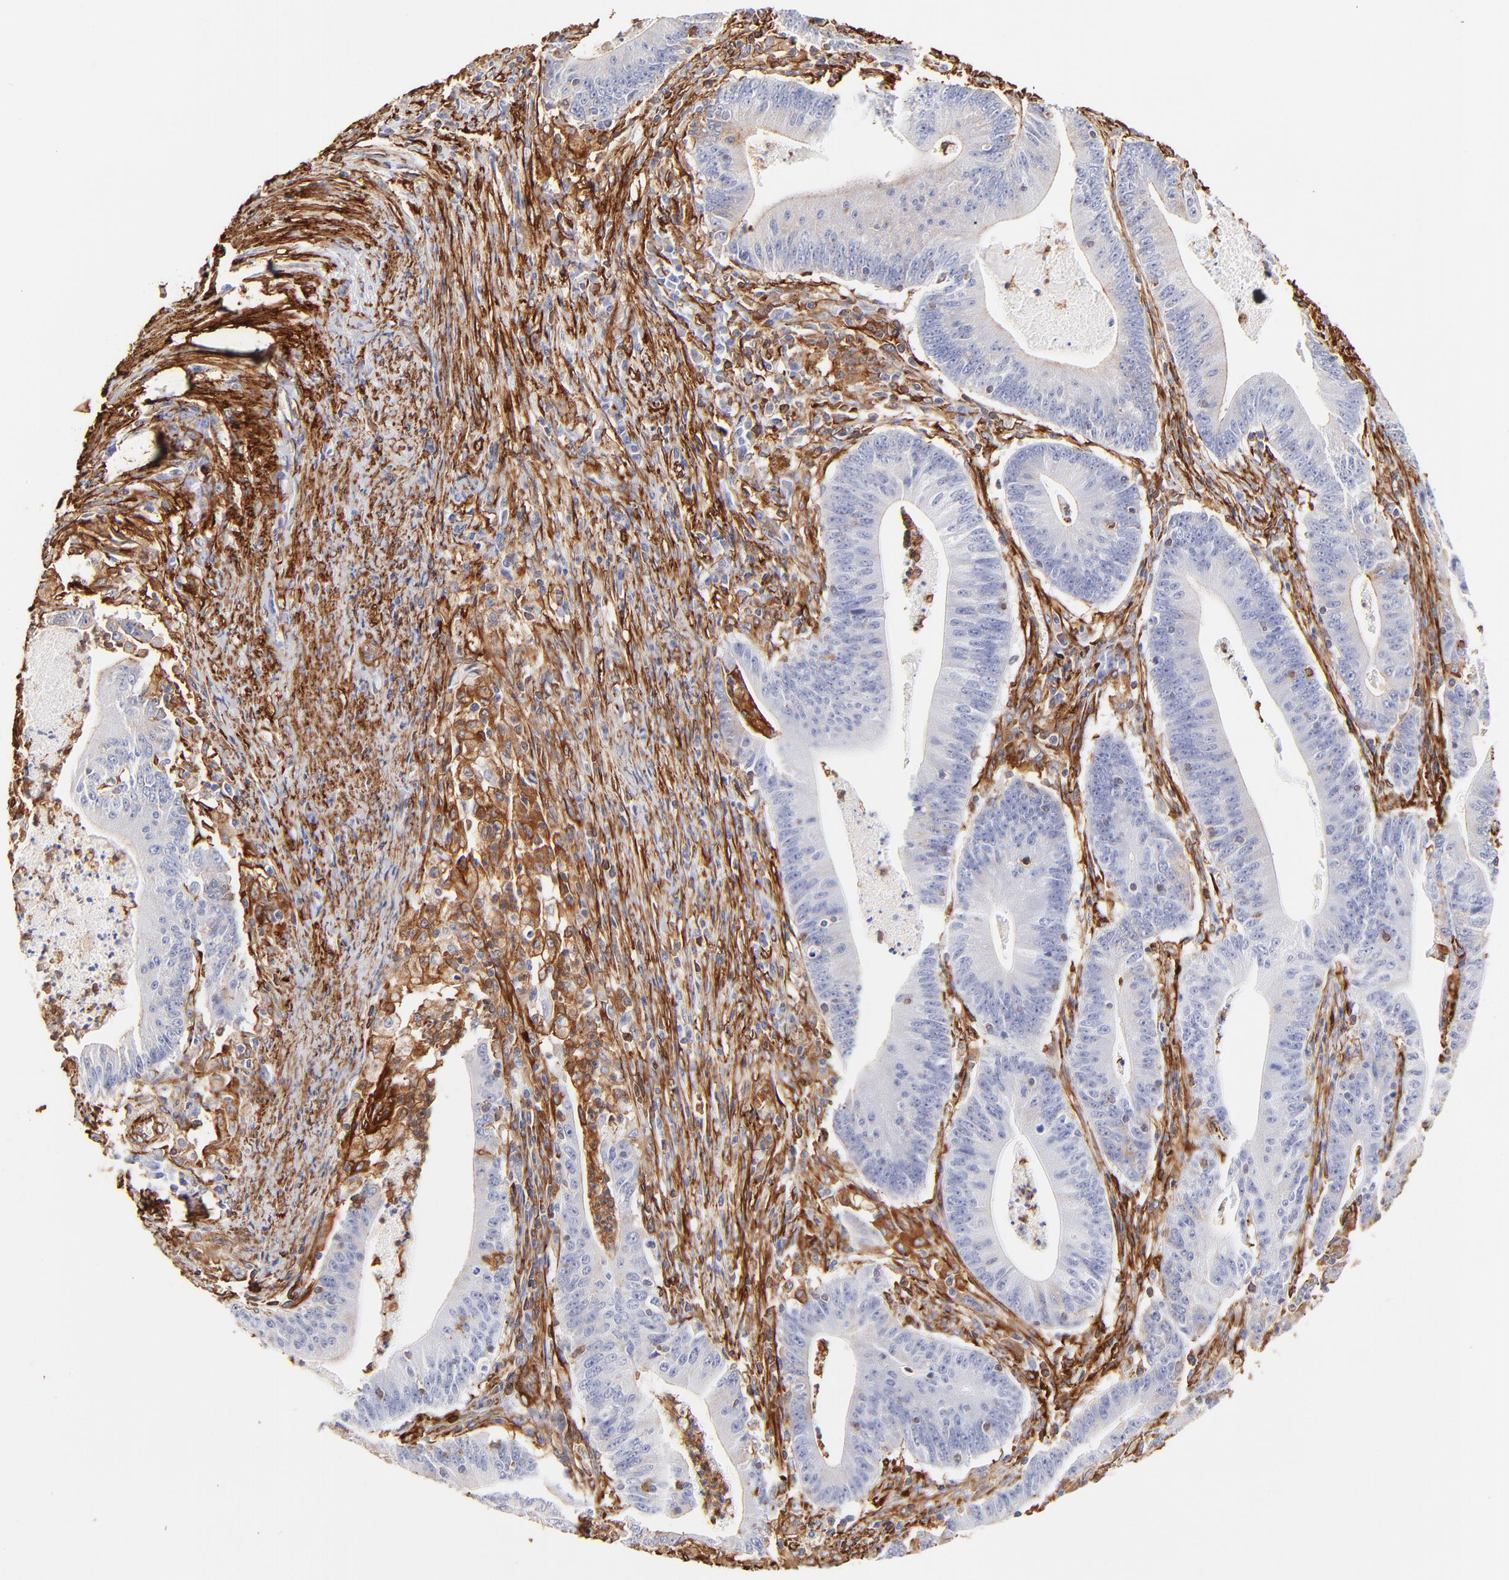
{"staining": {"intensity": "weak", "quantity": "<25%", "location": "cytoplasmic/membranous"}, "tissue": "stomach cancer", "cell_type": "Tumor cells", "image_type": "cancer", "snomed": [{"axis": "morphology", "description": "Adenocarcinoma, NOS"}, {"axis": "topography", "description": "Stomach, lower"}], "caption": "Tumor cells are negative for protein expression in human stomach adenocarcinoma.", "gene": "FLNA", "patient": {"sex": "female", "age": 86}}